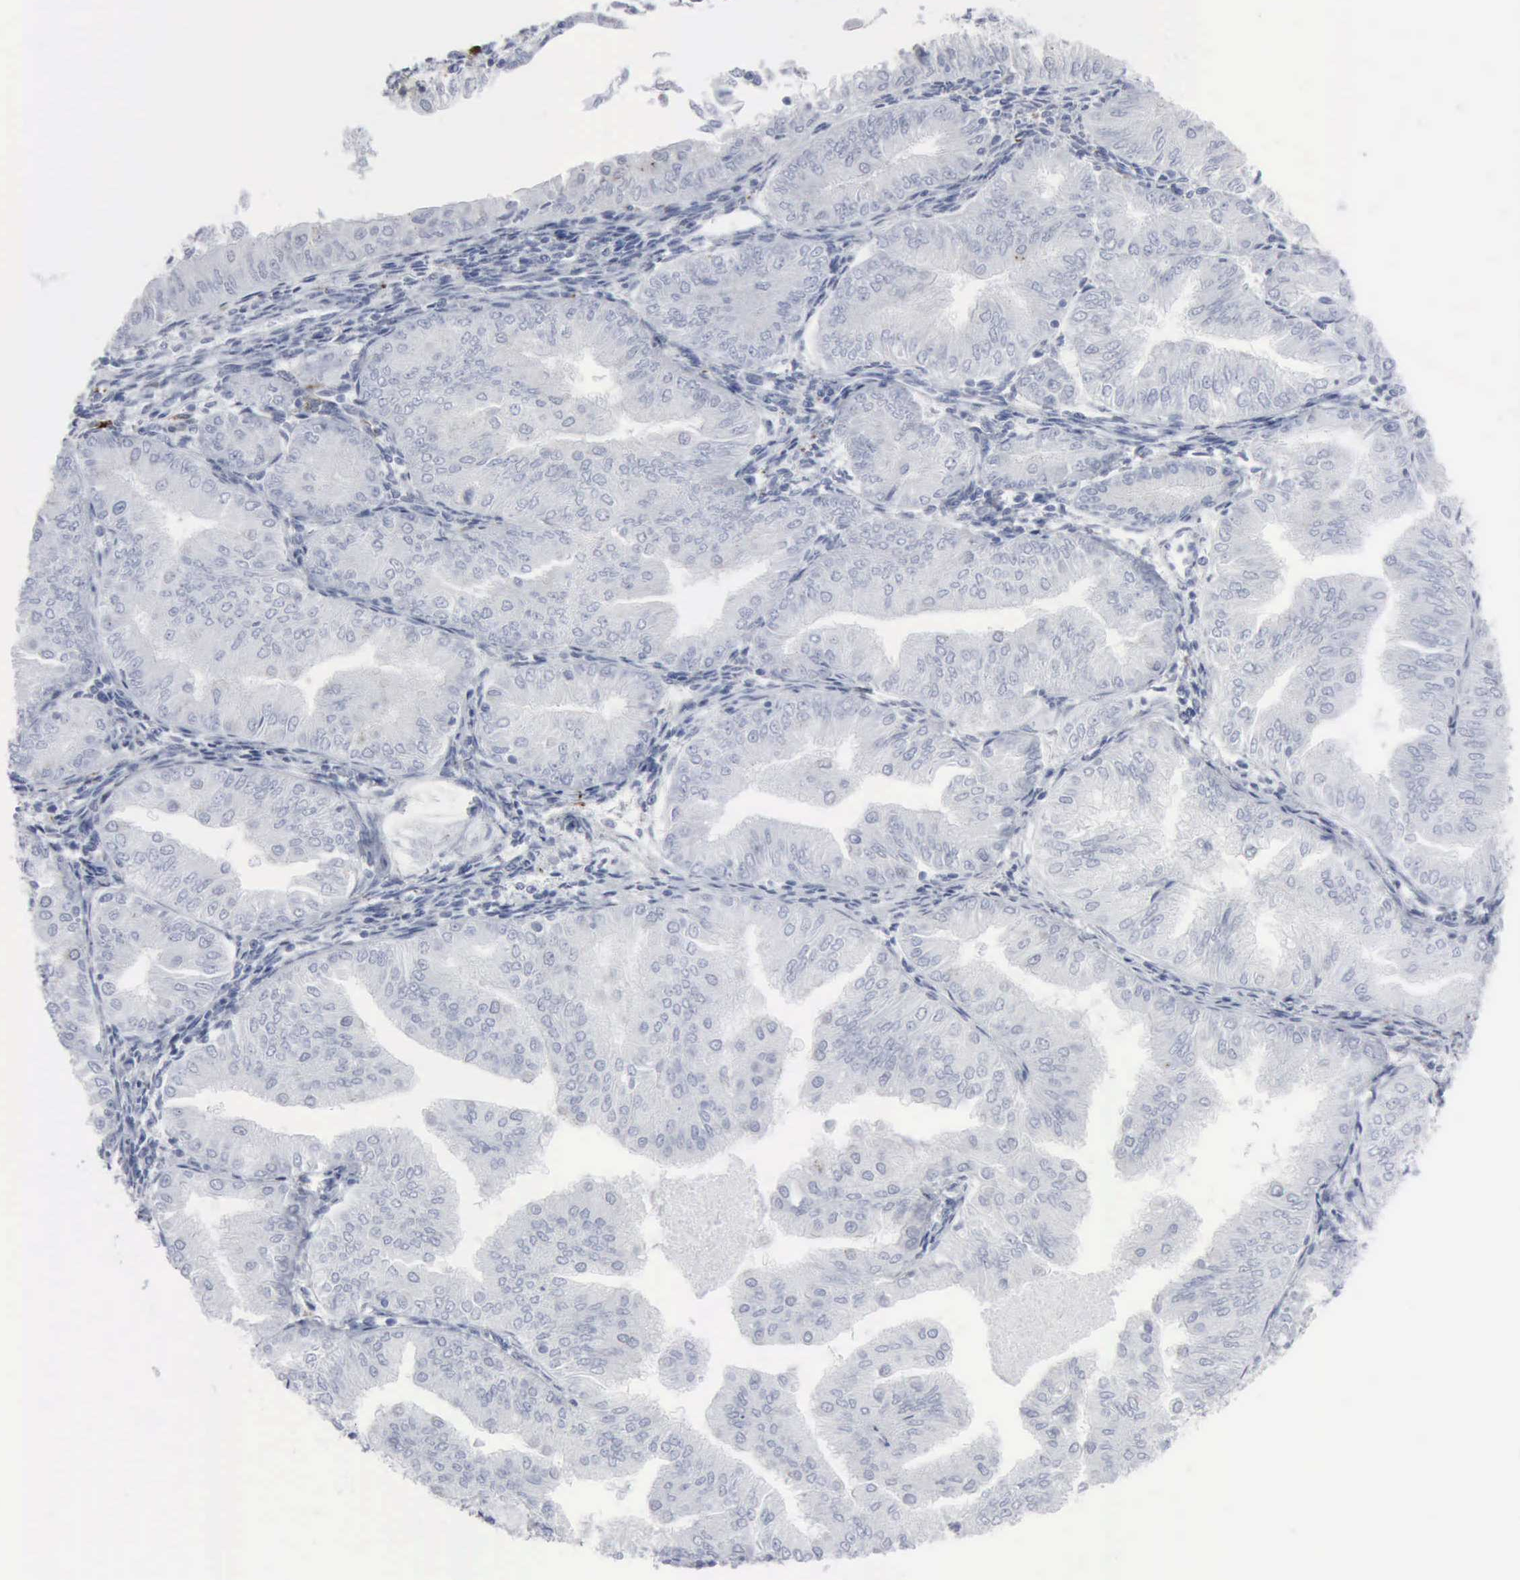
{"staining": {"intensity": "negative", "quantity": "none", "location": "none"}, "tissue": "endometrial cancer", "cell_type": "Tumor cells", "image_type": "cancer", "snomed": [{"axis": "morphology", "description": "Adenocarcinoma, NOS"}, {"axis": "topography", "description": "Endometrium"}], "caption": "Tumor cells are negative for protein expression in human endometrial cancer (adenocarcinoma). Brightfield microscopy of immunohistochemistry (IHC) stained with DAB (brown) and hematoxylin (blue), captured at high magnification.", "gene": "GLA", "patient": {"sex": "female", "age": 53}}